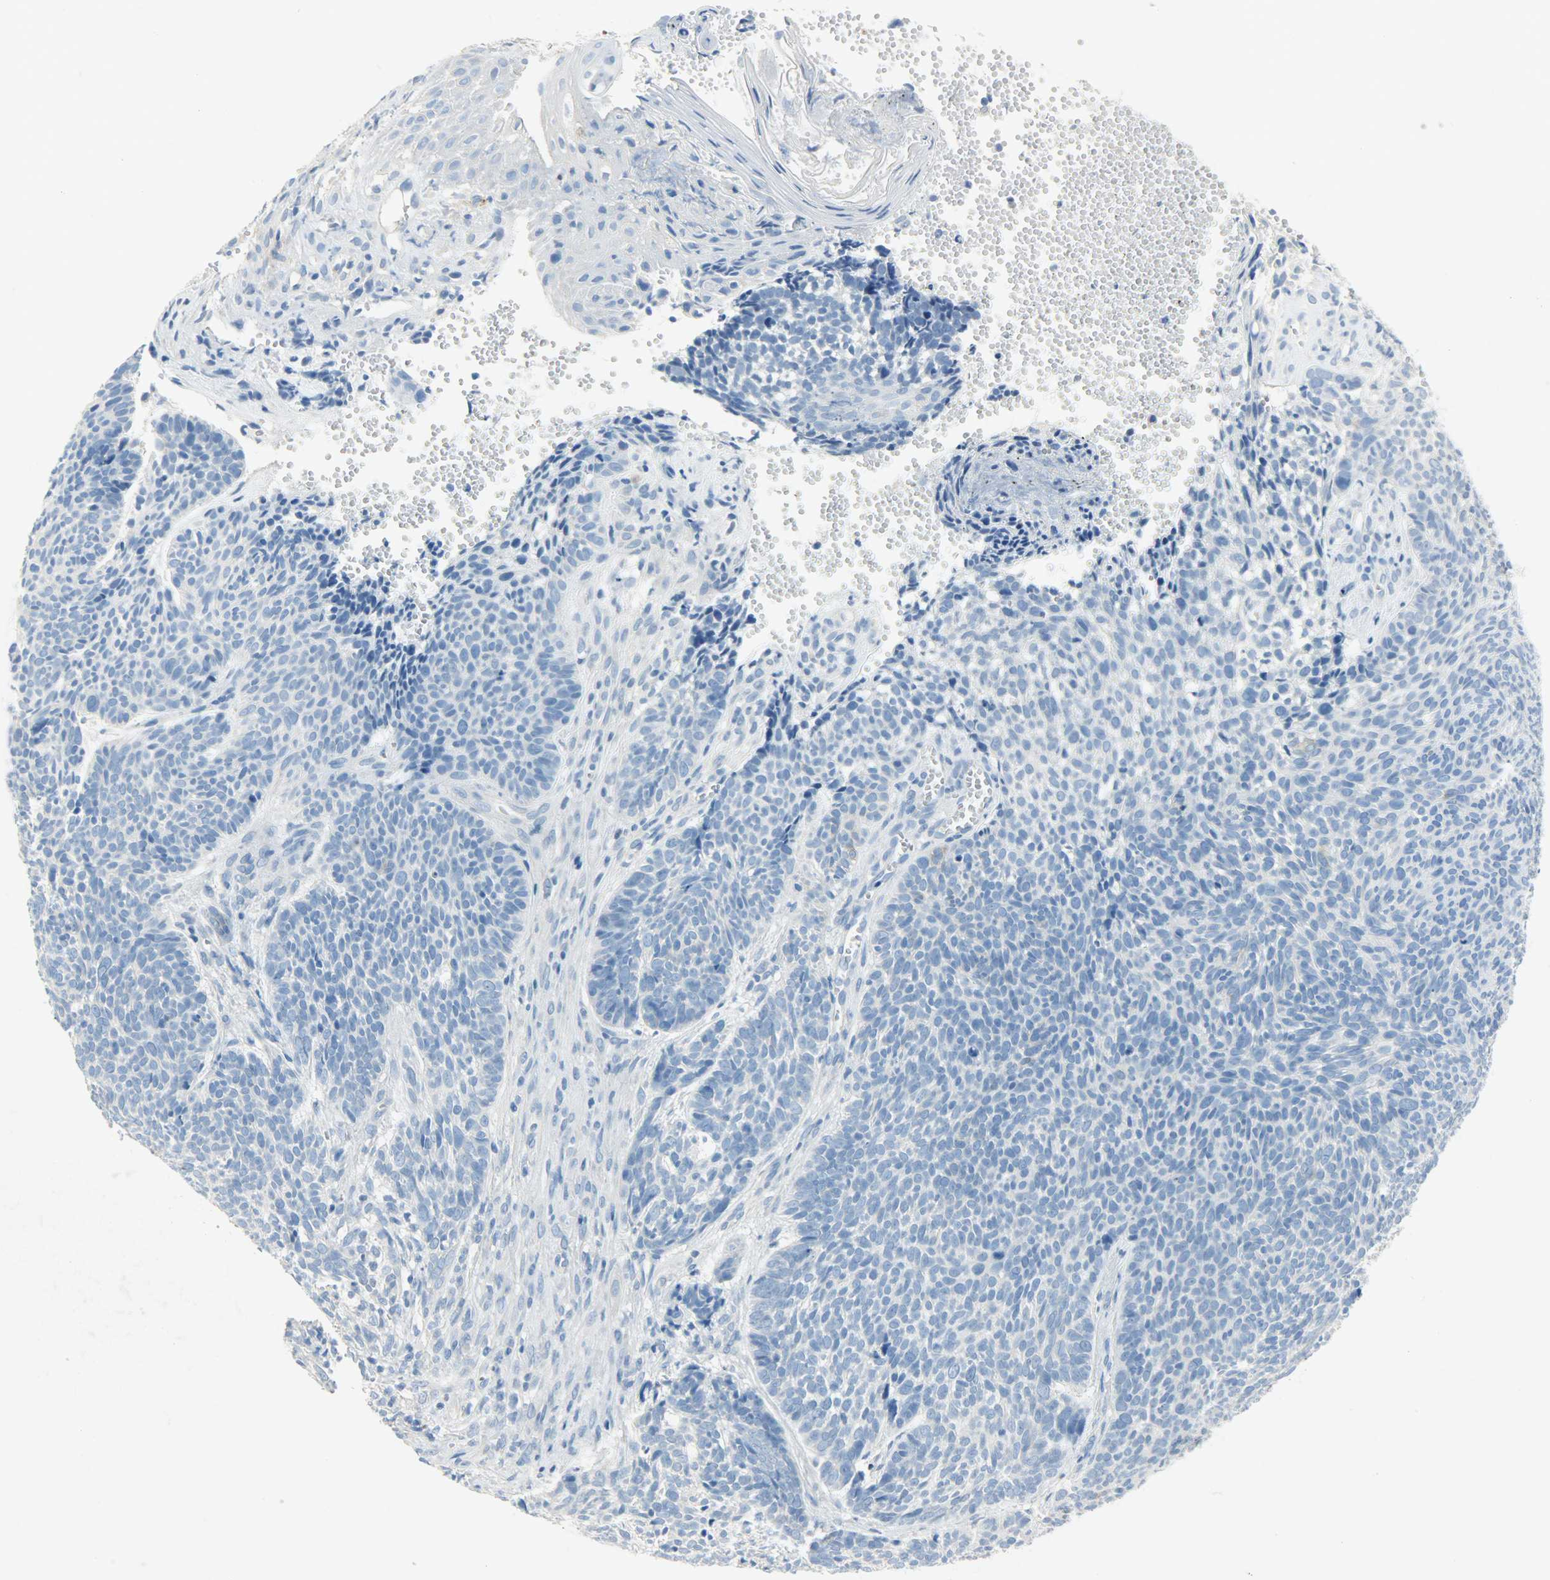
{"staining": {"intensity": "negative", "quantity": "none", "location": "none"}, "tissue": "skin cancer", "cell_type": "Tumor cells", "image_type": "cancer", "snomed": [{"axis": "morphology", "description": "Basal cell carcinoma"}, {"axis": "topography", "description": "Skin"}], "caption": "Protein analysis of basal cell carcinoma (skin) reveals no significant expression in tumor cells.", "gene": "PROM1", "patient": {"sex": "male", "age": 84}}